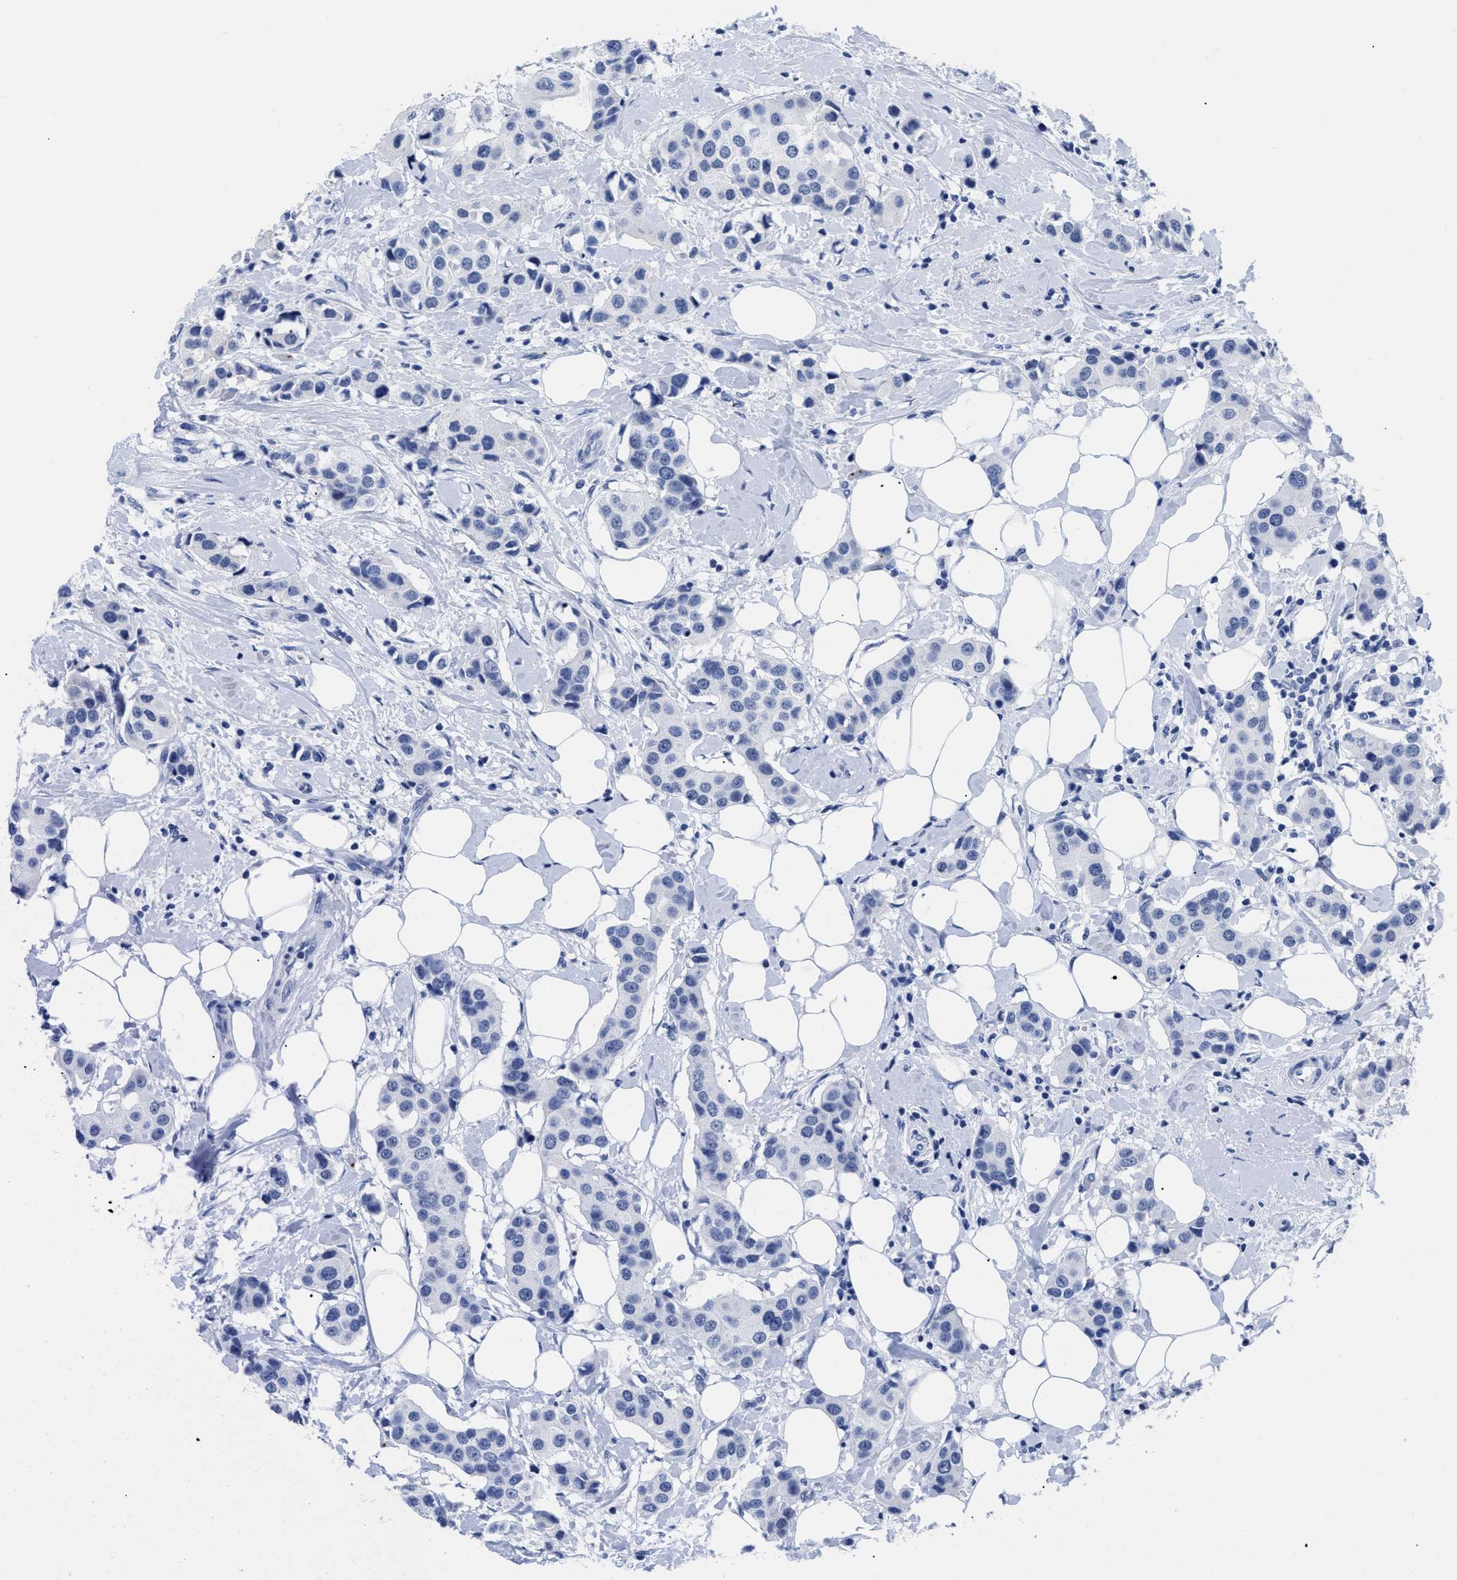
{"staining": {"intensity": "negative", "quantity": "none", "location": "none"}, "tissue": "breast cancer", "cell_type": "Tumor cells", "image_type": "cancer", "snomed": [{"axis": "morphology", "description": "Normal tissue, NOS"}, {"axis": "morphology", "description": "Duct carcinoma"}, {"axis": "topography", "description": "Breast"}], "caption": "This histopathology image is of breast cancer (invasive ductal carcinoma) stained with IHC to label a protein in brown with the nuclei are counter-stained blue. There is no positivity in tumor cells. (DAB IHC, high magnification).", "gene": "TREML1", "patient": {"sex": "female", "age": 39}}